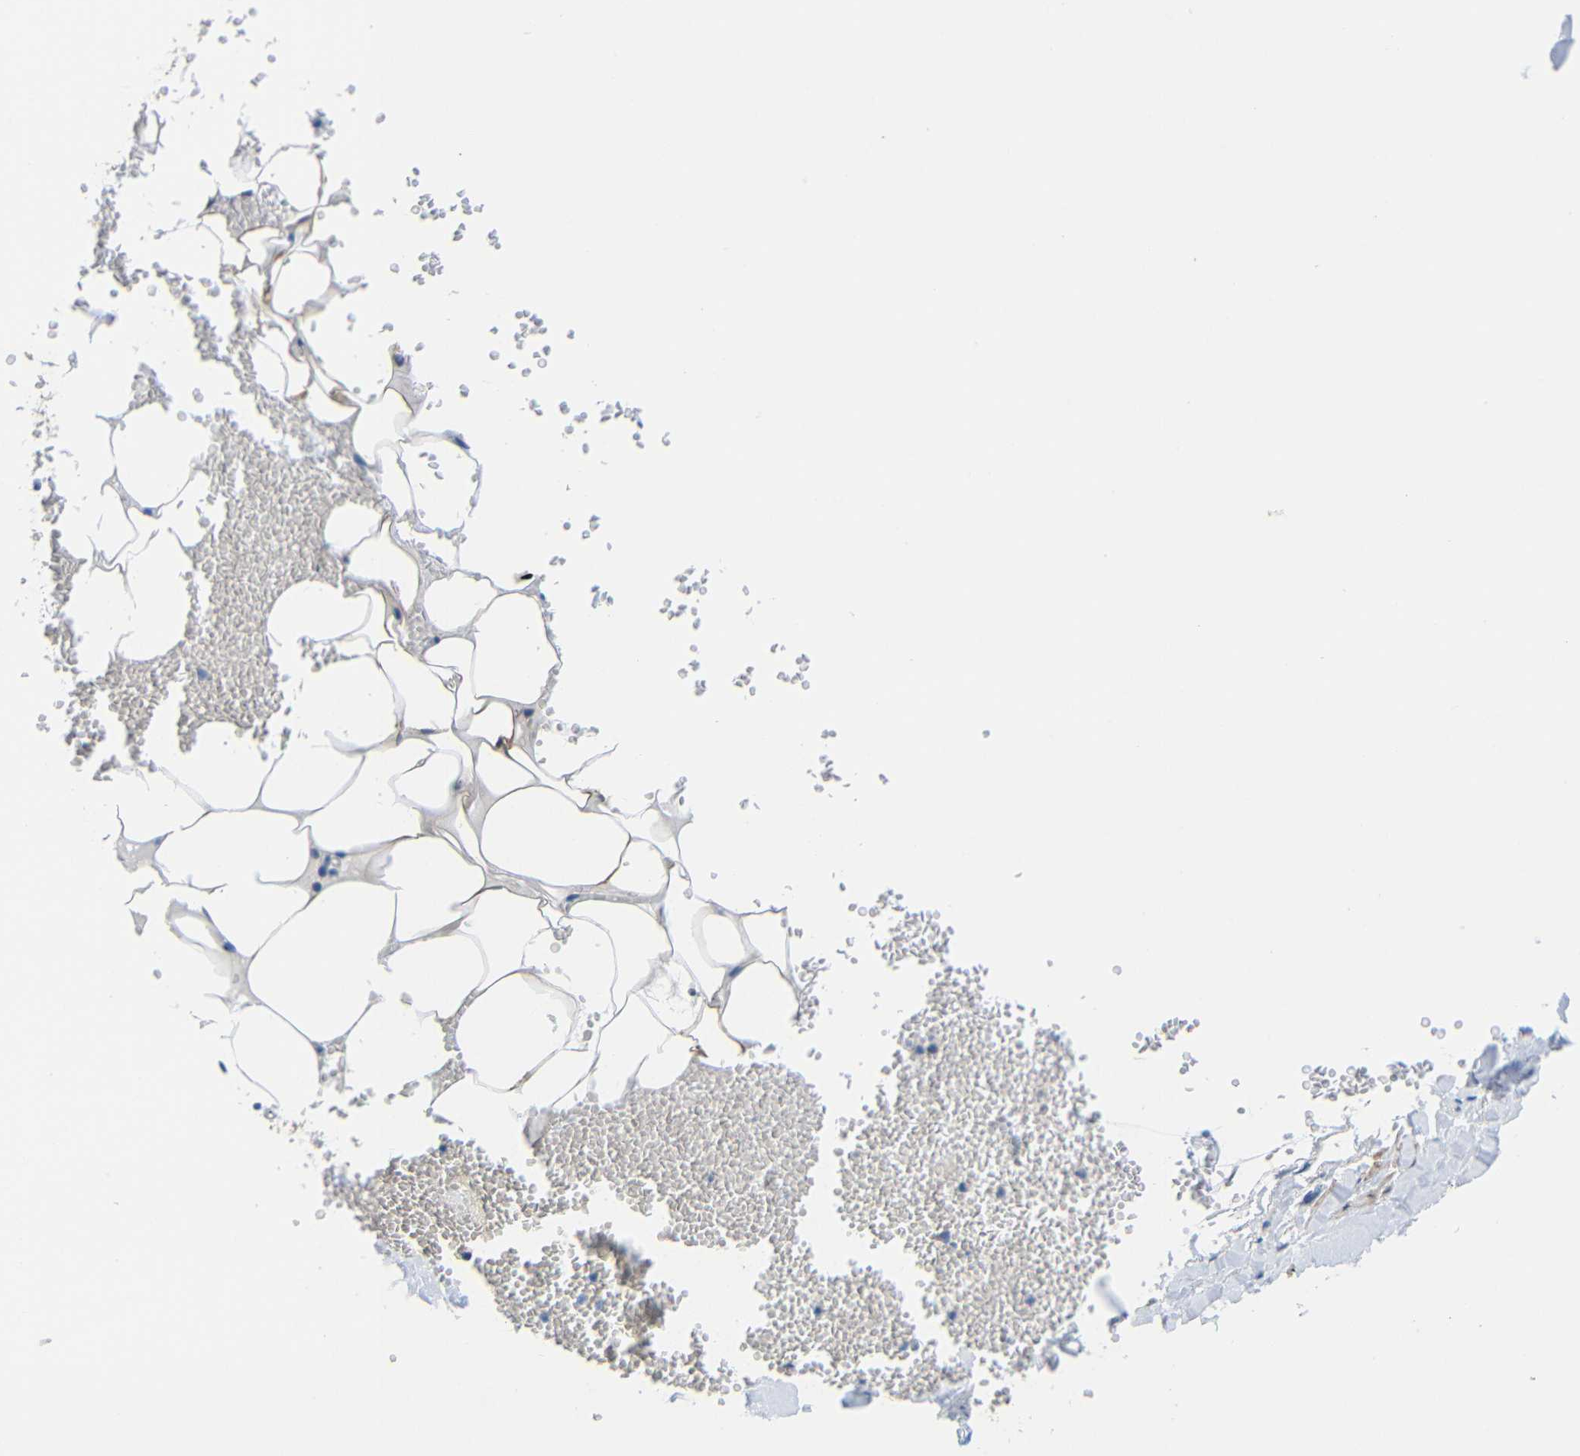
{"staining": {"intensity": "moderate", "quantity": ">75%", "location": "cytoplasmic/membranous"}, "tissue": "adipose tissue", "cell_type": "Adipocytes", "image_type": "normal", "snomed": [{"axis": "morphology", "description": "Normal tissue, NOS"}, {"axis": "topography", "description": "Adipose tissue"}, {"axis": "topography", "description": "Peripheral nerve tissue"}], "caption": "Immunohistochemical staining of normal adipose tissue demonstrates >75% levels of moderate cytoplasmic/membranous protein expression in about >75% of adipocytes. (DAB IHC, brown staining for protein, blue staining for nuclei).", "gene": "NEGR1", "patient": {"sex": "male", "age": 52}}